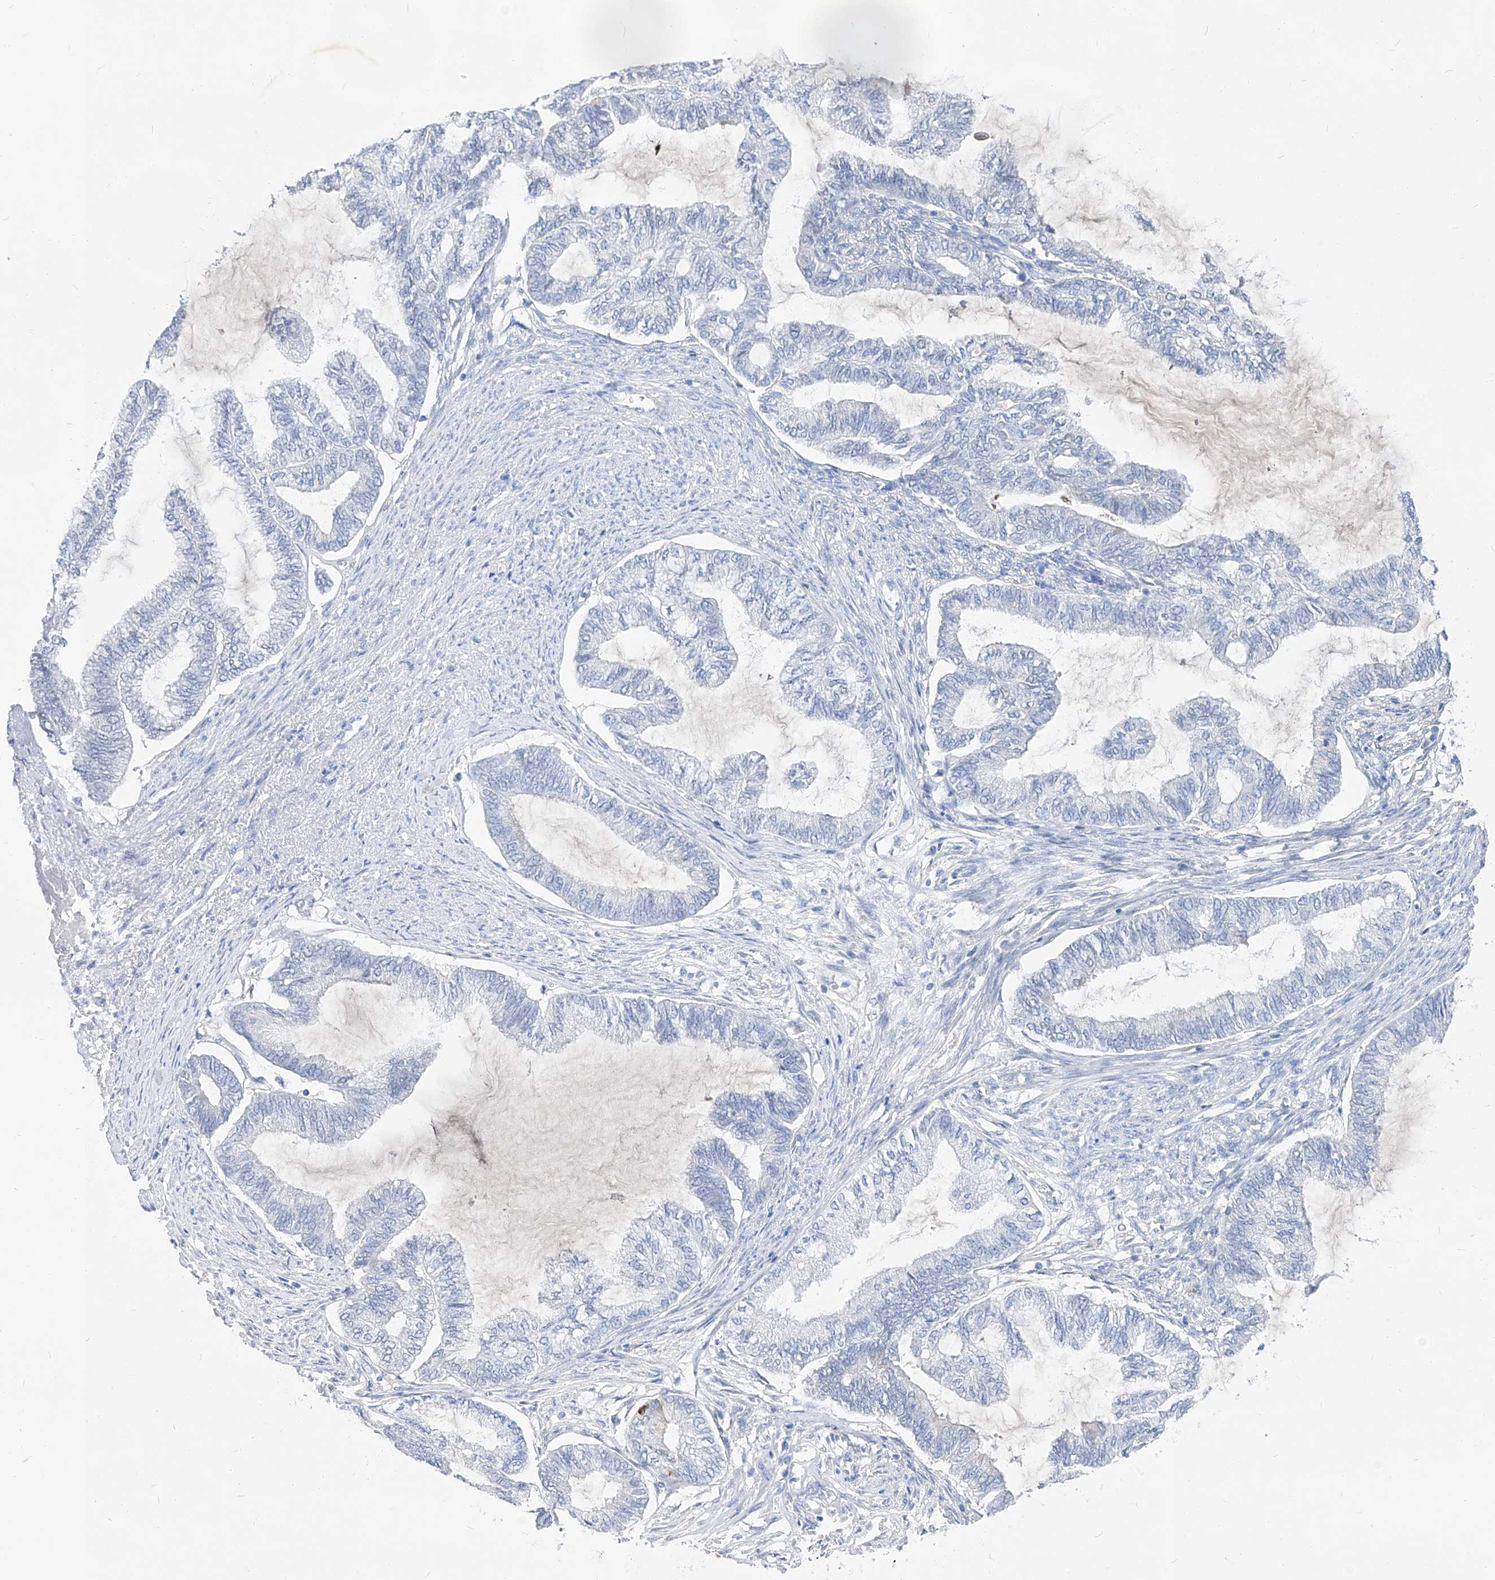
{"staining": {"intensity": "negative", "quantity": "none", "location": "none"}, "tissue": "endometrial cancer", "cell_type": "Tumor cells", "image_type": "cancer", "snomed": [{"axis": "morphology", "description": "Adenocarcinoma, NOS"}, {"axis": "topography", "description": "Endometrium"}], "caption": "A micrograph of human endometrial cancer (adenocarcinoma) is negative for staining in tumor cells. (Immunohistochemistry, brightfield microscopy, high magnification).", "gene": "FRS3", "patient": {"sex": "female", "age": 86}}